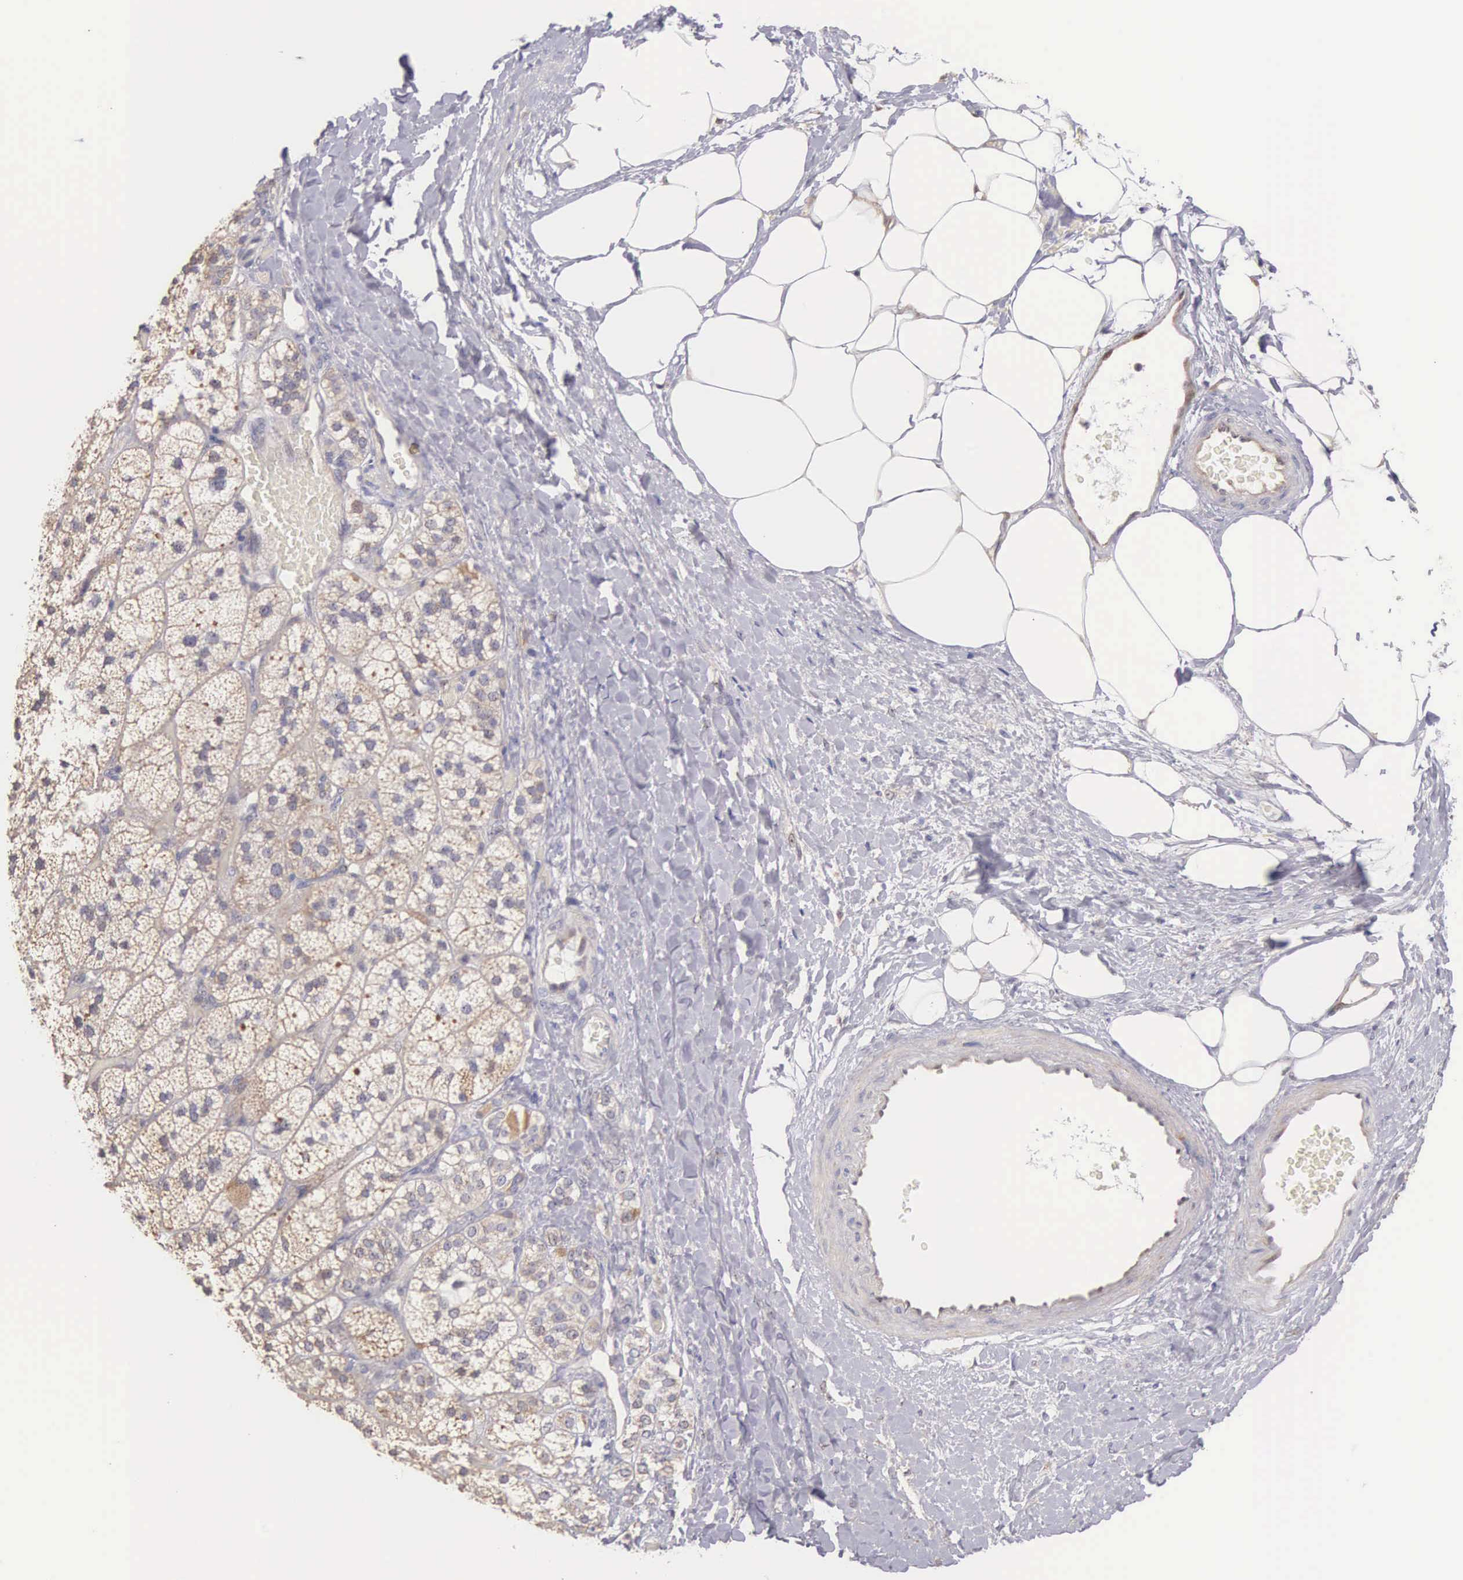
{"staining": {"intensity": "weak", "quantity": "25%-75%", "location": "cytoplasmic/membranous"}, "tissue": "adrenal gland", "cell_type": "Glandular cells", "image_type": "normal", "snomed": [{"axis": "morphology", "description": "Normal tissue, NOS"}, {"axis": "topography", "description": "Adrenal gland"}], "caption": "Immunohistochemistry of benign human adrenal gland shows low levels of weak cytoplasmic/membranous staining in about 25%-75% of glandular cells.", "gene": "PIR", "patient": {"sex": "male", "age": 57}}